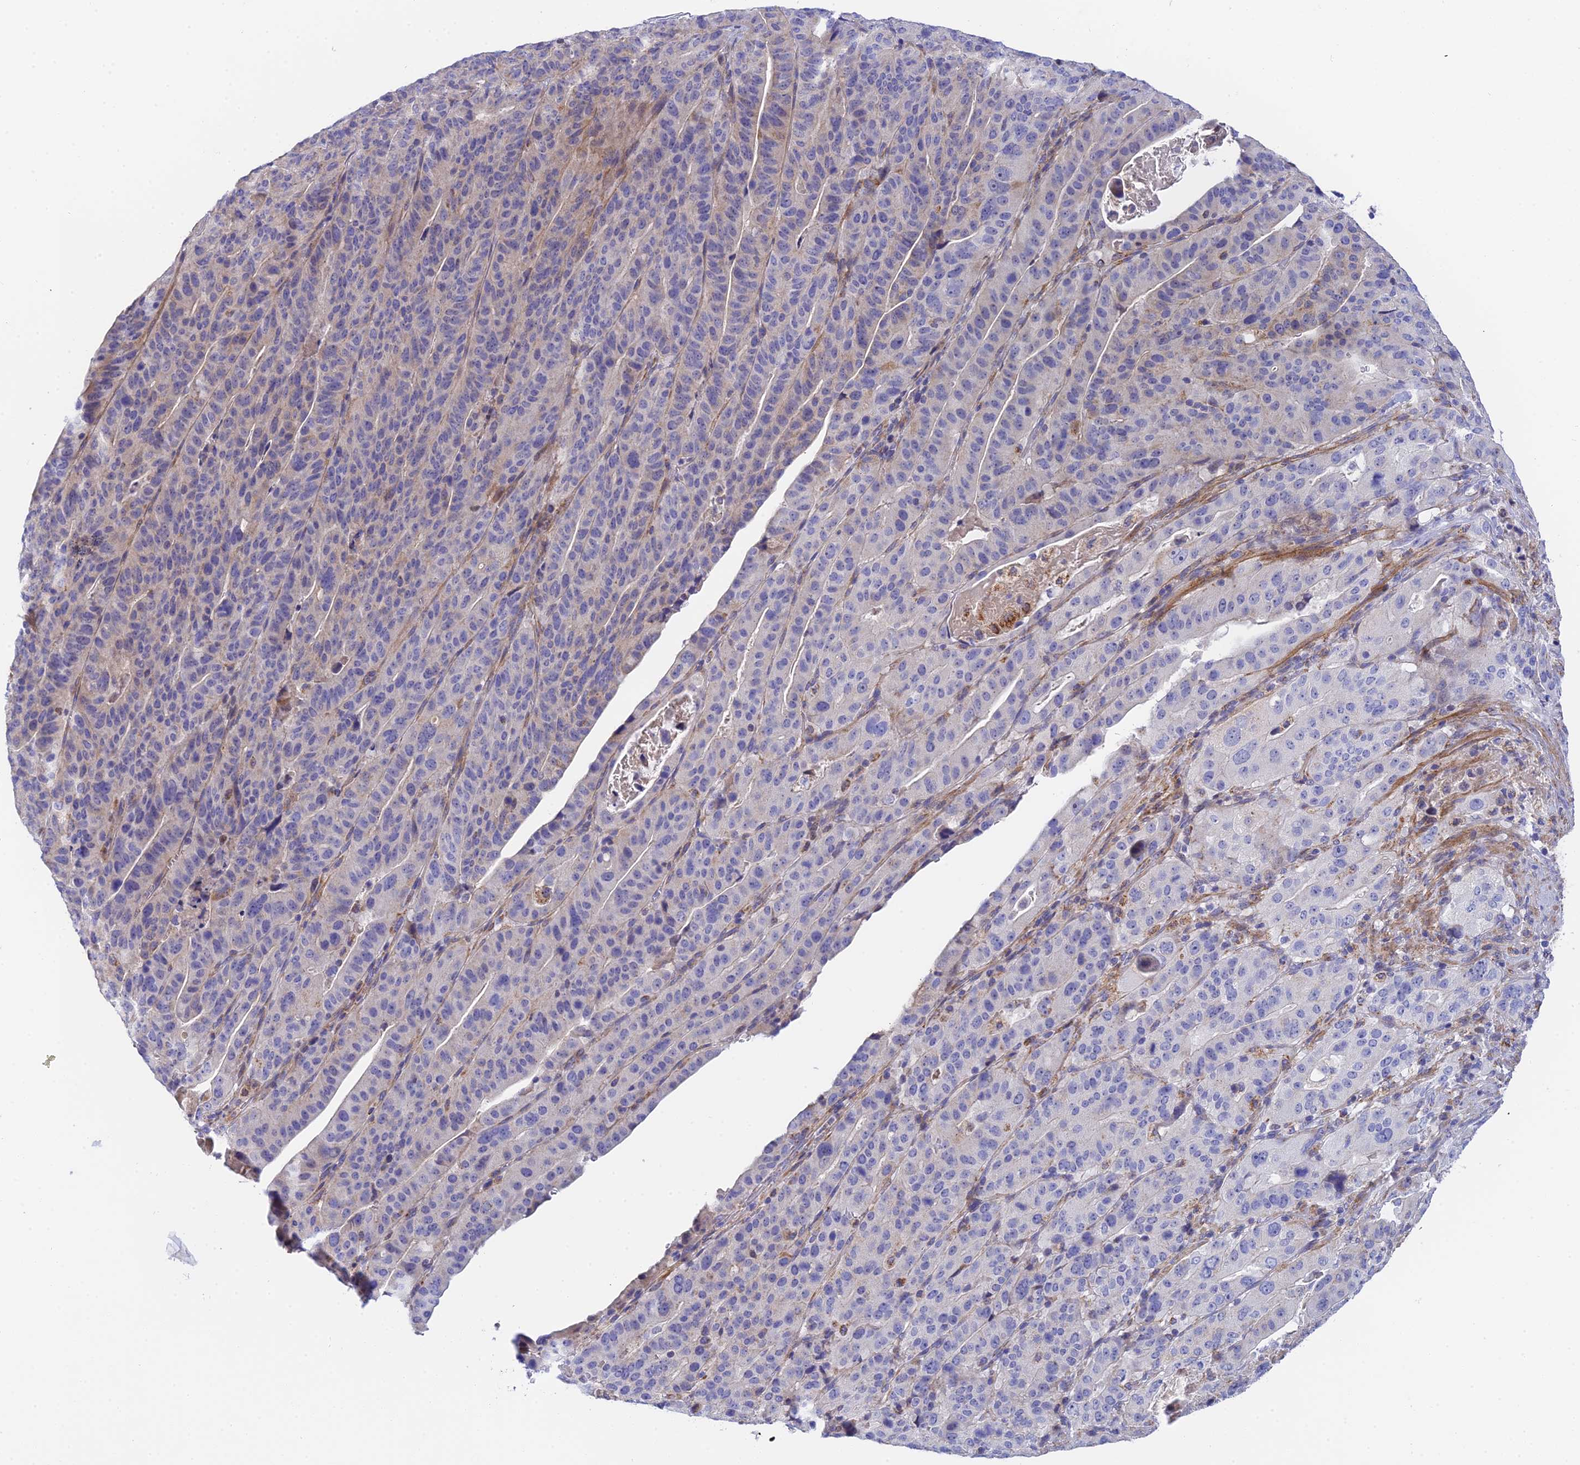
{"staining": {"intensity": "weak", "quantity": "<25%", "location": "cytoplasmic/membranous"}, "tissue": "stomach cancer", "cell_type": "Tumor cells", "image_type": "cancer", "snomed": [{"axis": "morphology", "description": "Adenocarcinoma, NOS"}, {"axis": "topography", "description": "Stomach"}], "caption": "Stomach adenocarcinoma stained for a protein using IHC demonstrates no expression tumor cells.", "gene": "ACOT2", "patient": {"sex": "male", "age": 48}}